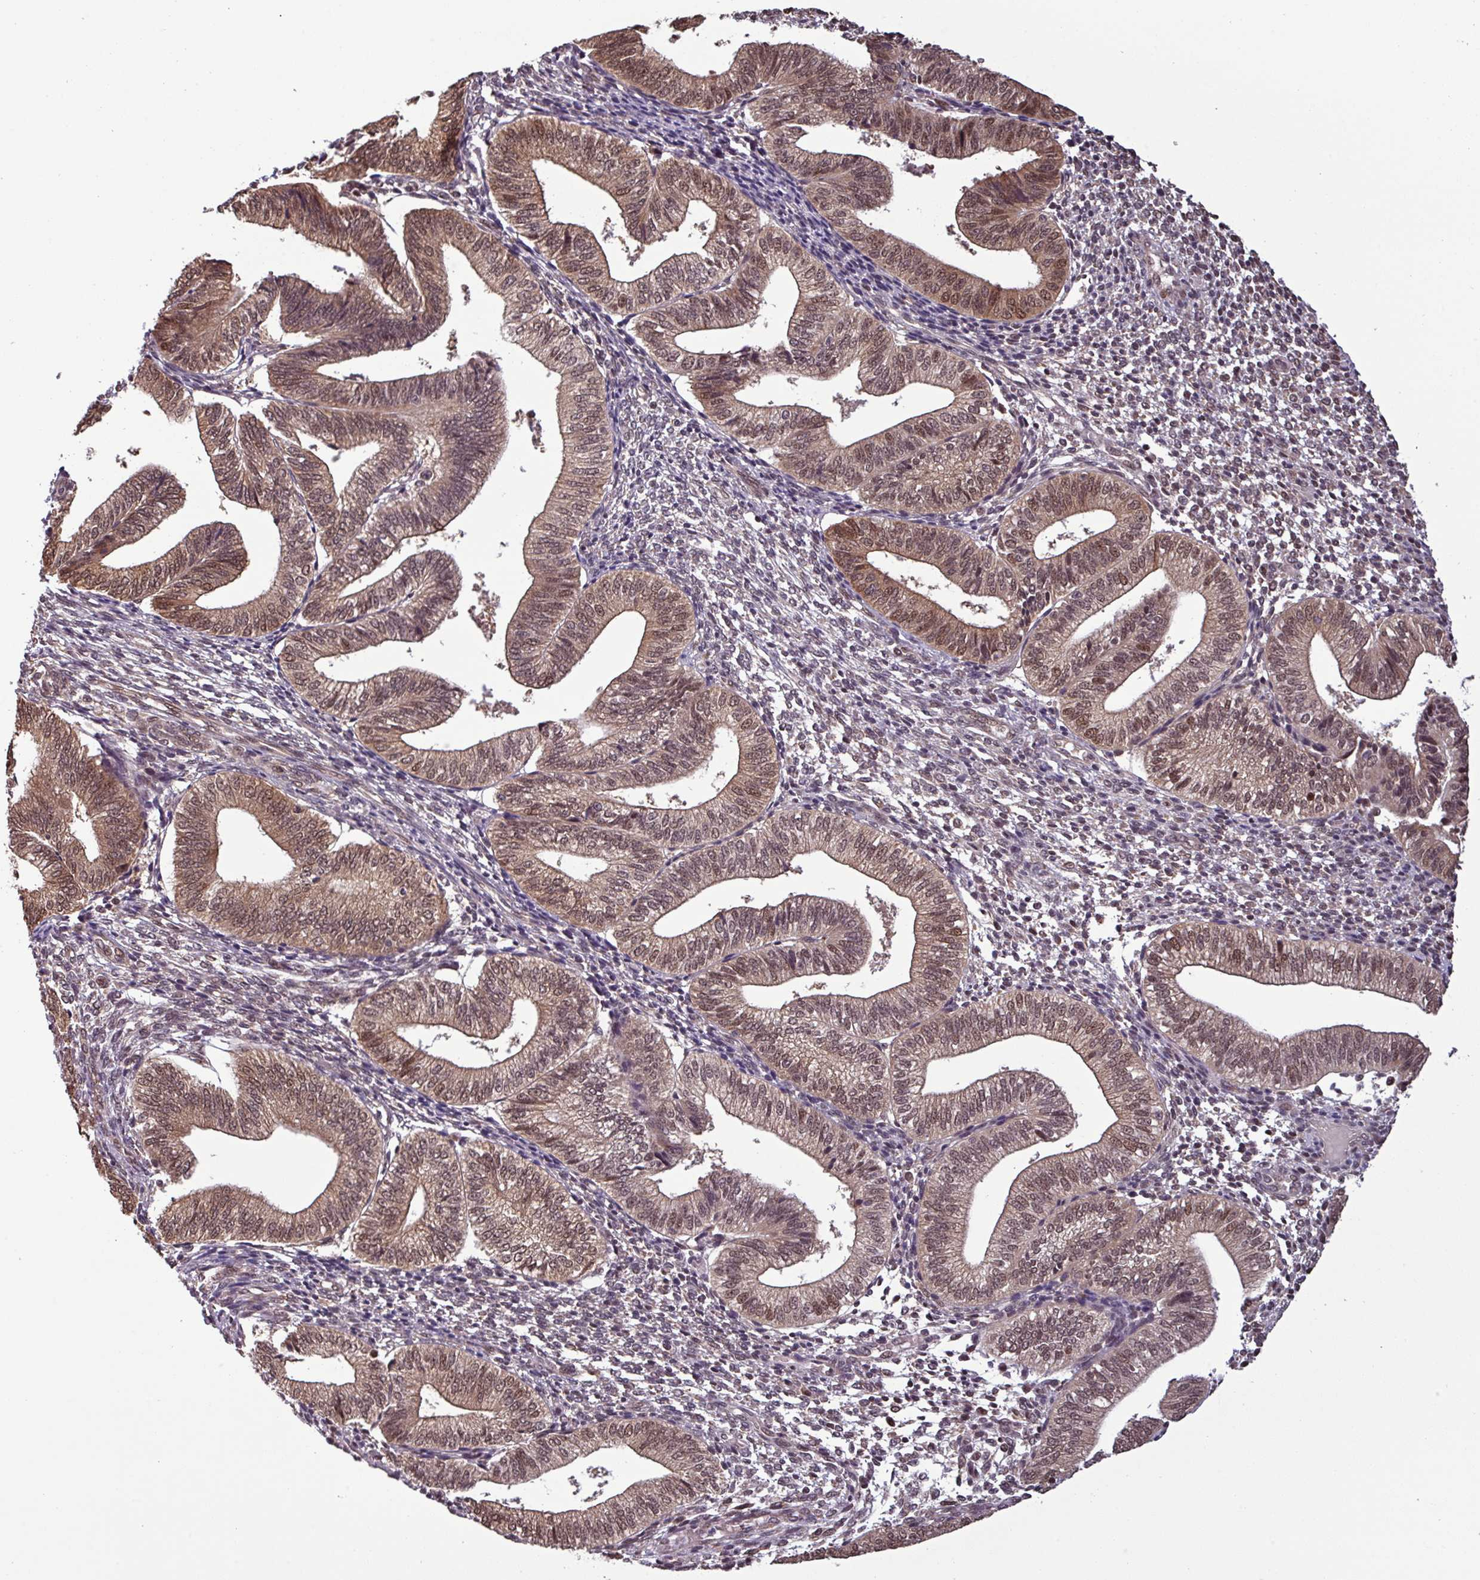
{"staining": {"intensity": "moderate", "quantity": "25%-75%", "location": "nuclear"}, "tissue": "endometrium", "cell_type": "Cells in endometrial stroma", "image_type": "normal", "snomed": [{"axis": "morphology", "description": "Normal tissue, NOS"}, {"axis": "topography", "description": "Endometrium"}], "caption": "Immunohistochemical staining of normal endometrium reveals moderate nuclear protein positivity in approximately 25%-75% of cells in endometrial stroma. The staining was performed using DAB to visualize the protein expression in brown, while the nuclei were stained in blue with hematoxylin (Magnification: 20x).", "gene": "NOB1", "patient": {"sex": "female", "age": 34}}